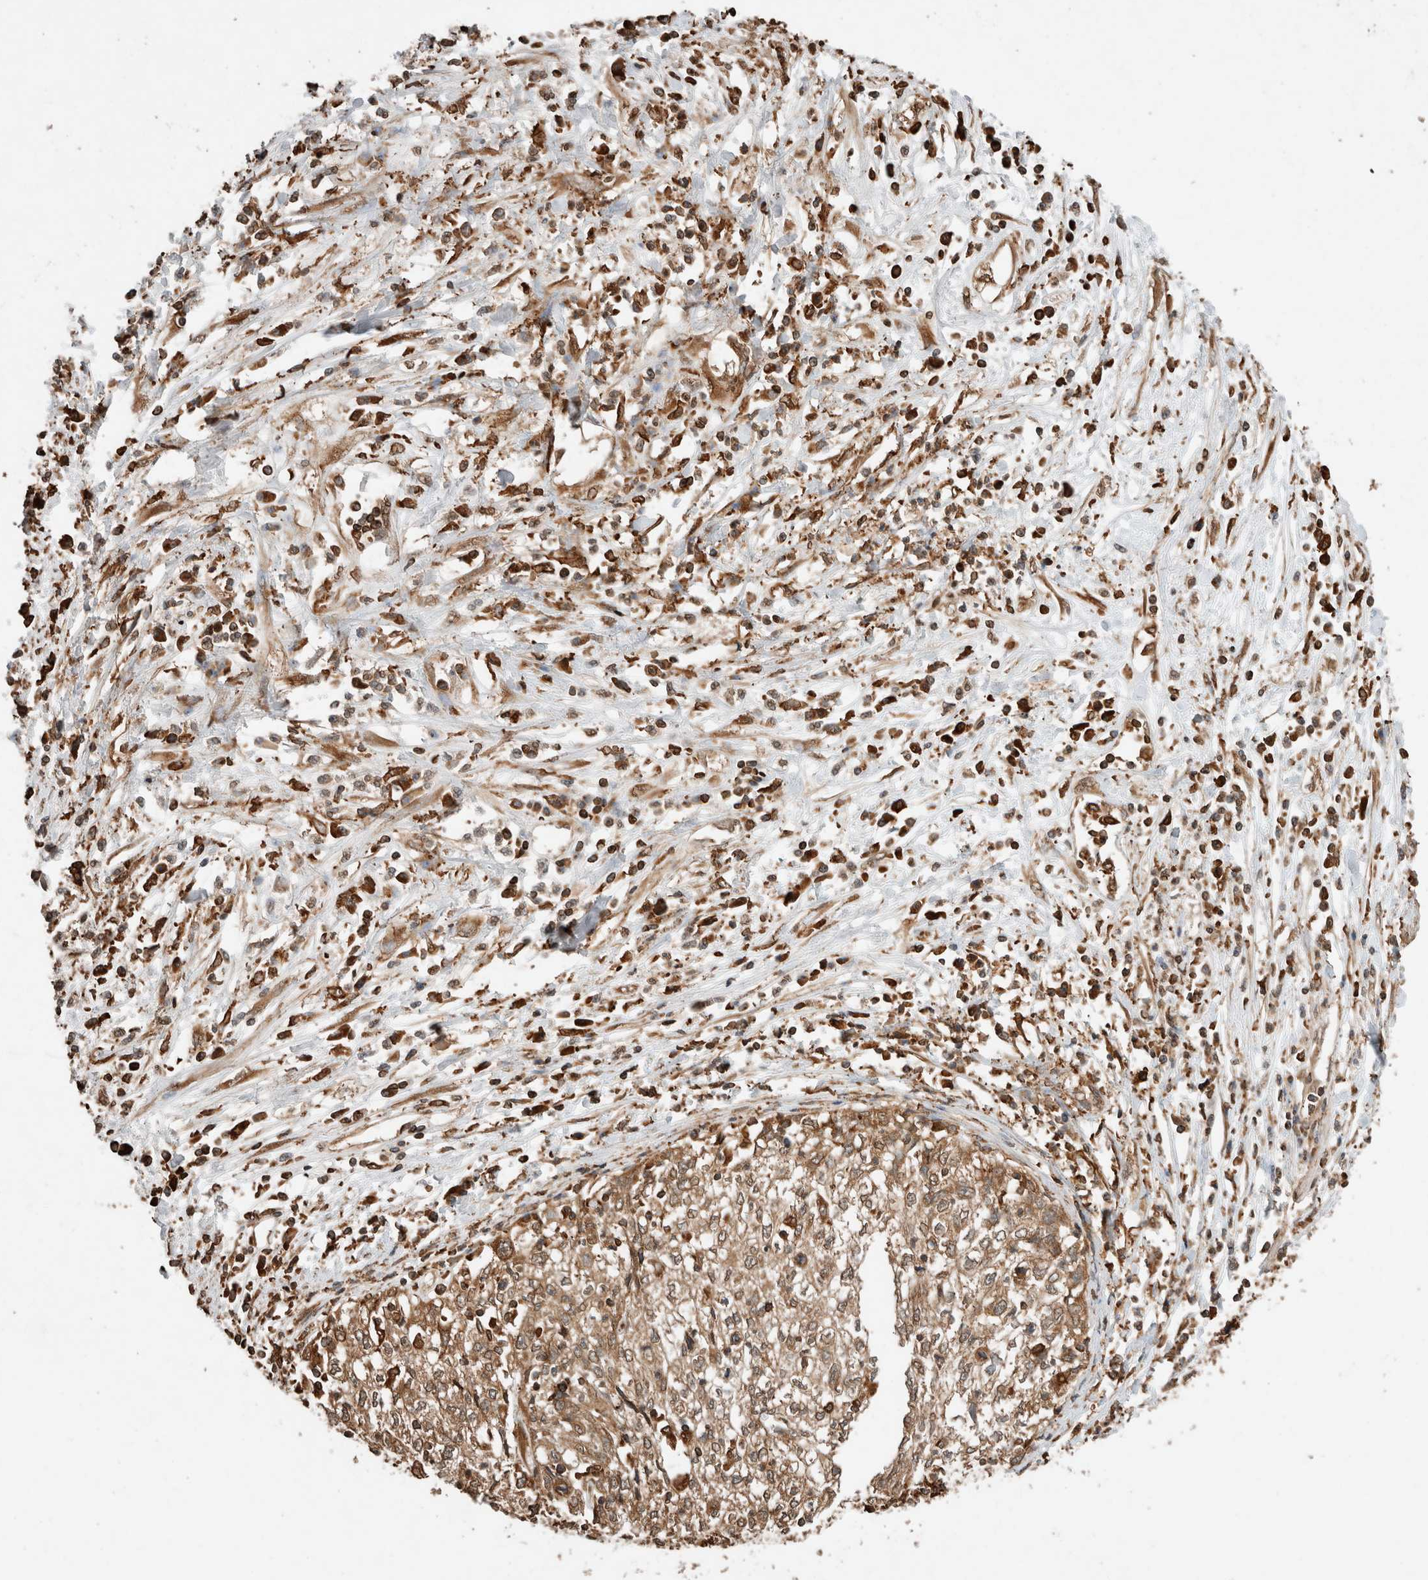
{"staining": {"intensity": "weak", "quantity": ">75%", "location": "cytoplasmic/membranous,nuclear"}, "tissue": "cervical cancer", "cell_type": "Tumor cells", "image_type": "cancer", "snomed": [{"axis": "morphology", "description": "Squamous cell carcinoma, NOS"}, {"axis": "topography", "description": "Cervix"}], "caption": "Tumor cells demonstrate low levels of weak cytoplasmic/membranous and nuclear expression in approximately >75% of cells in human squamous cell carcinoma (cervical).", "gene": "ERAP1", "patient": {"sex": "female", "age": 57}}